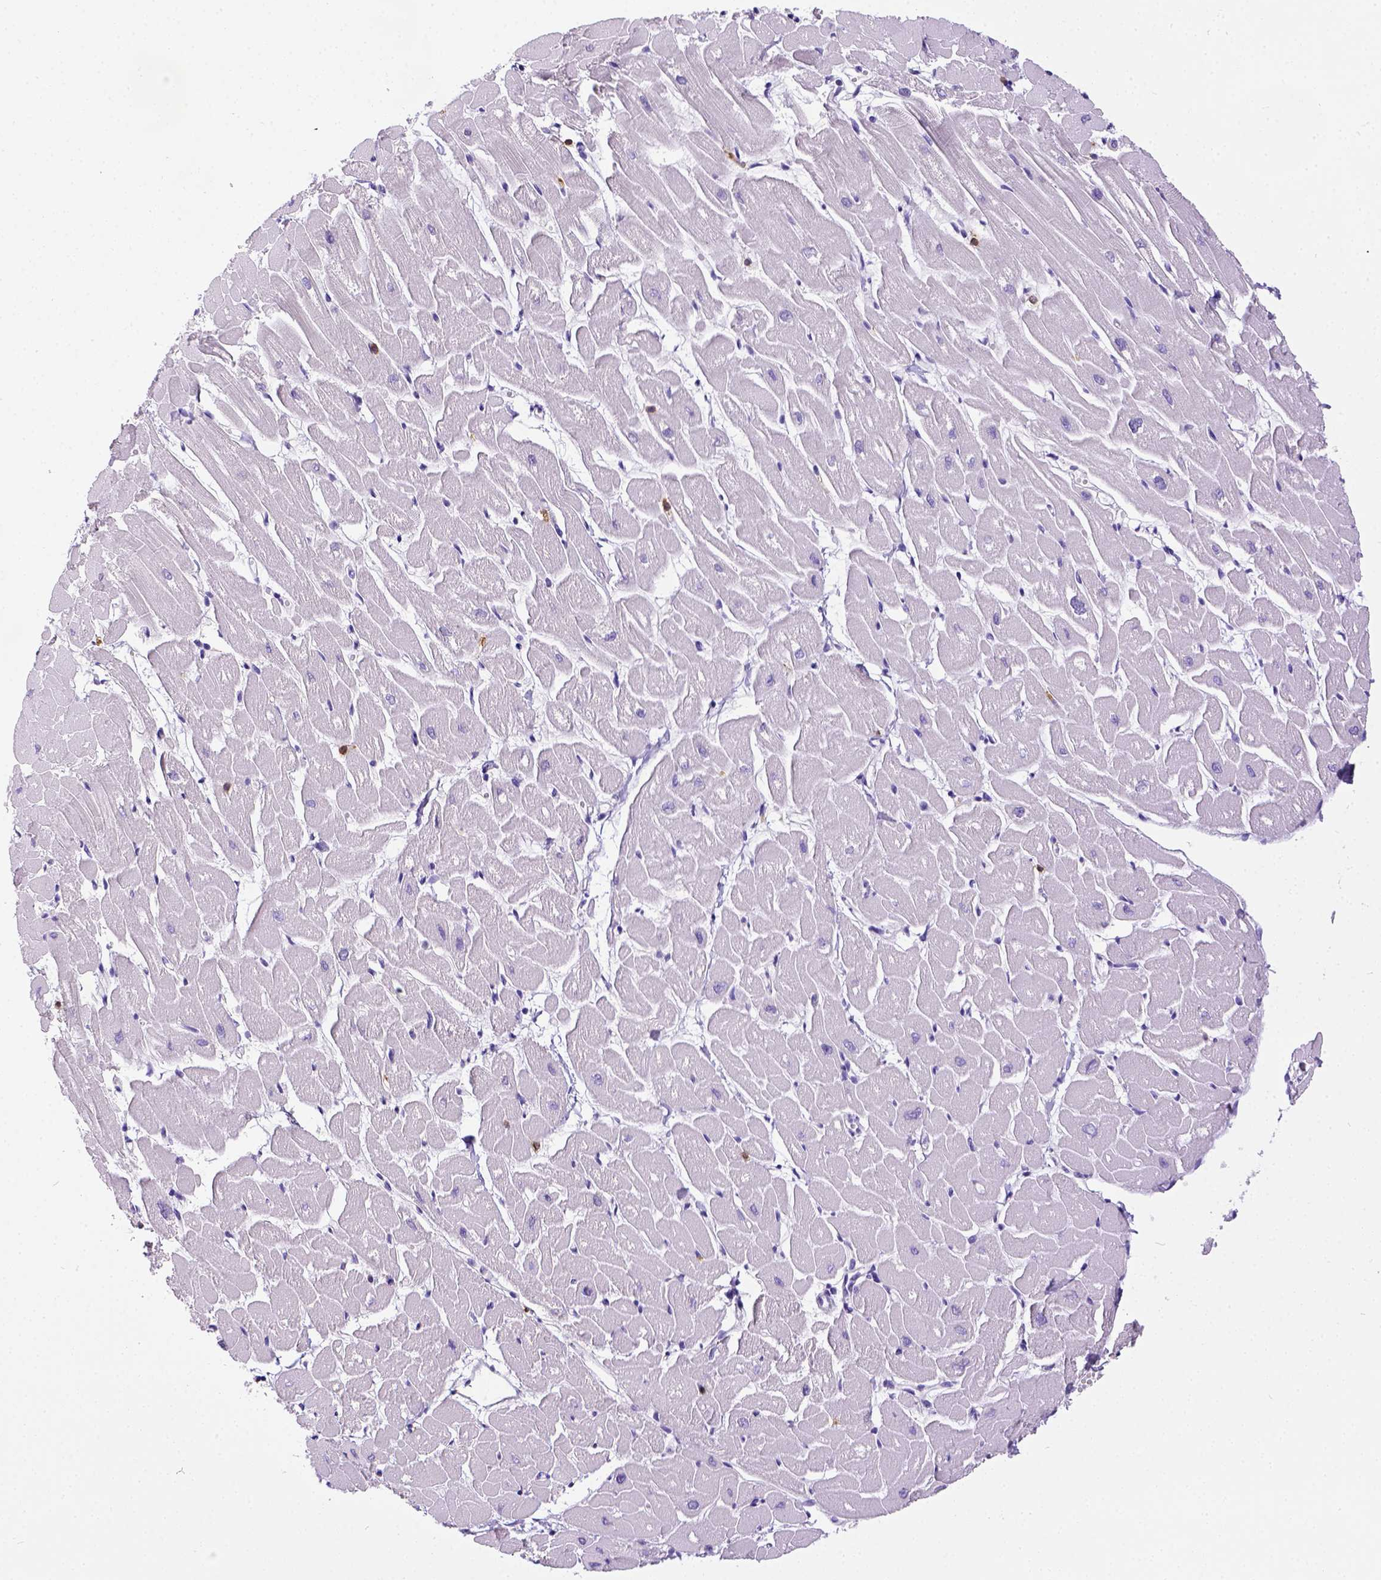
{"staining": {"intensity": "negative", "quantity": "none", "location": "none"}, "tissue": "heart muscle", "cell_type": "Cardiomyocytes", "image_type": "normal", "snomed": [{"axis": "morphology", "description": "Normal tissue, NOS"}, {"axis": "topography", "description": "Heart"}], "caption": "The immunohistochemistry (IHC) histopathology image has no significant positivity in cardiomyocytes of heart muscle. The staining is performed using DAB (3,3'-diaminobenzidine) brown chromogen with nuclei counter-stained in using hematoxylin.", "gene": "CD3E", "patient": {"sex": "male", "age": 57}}